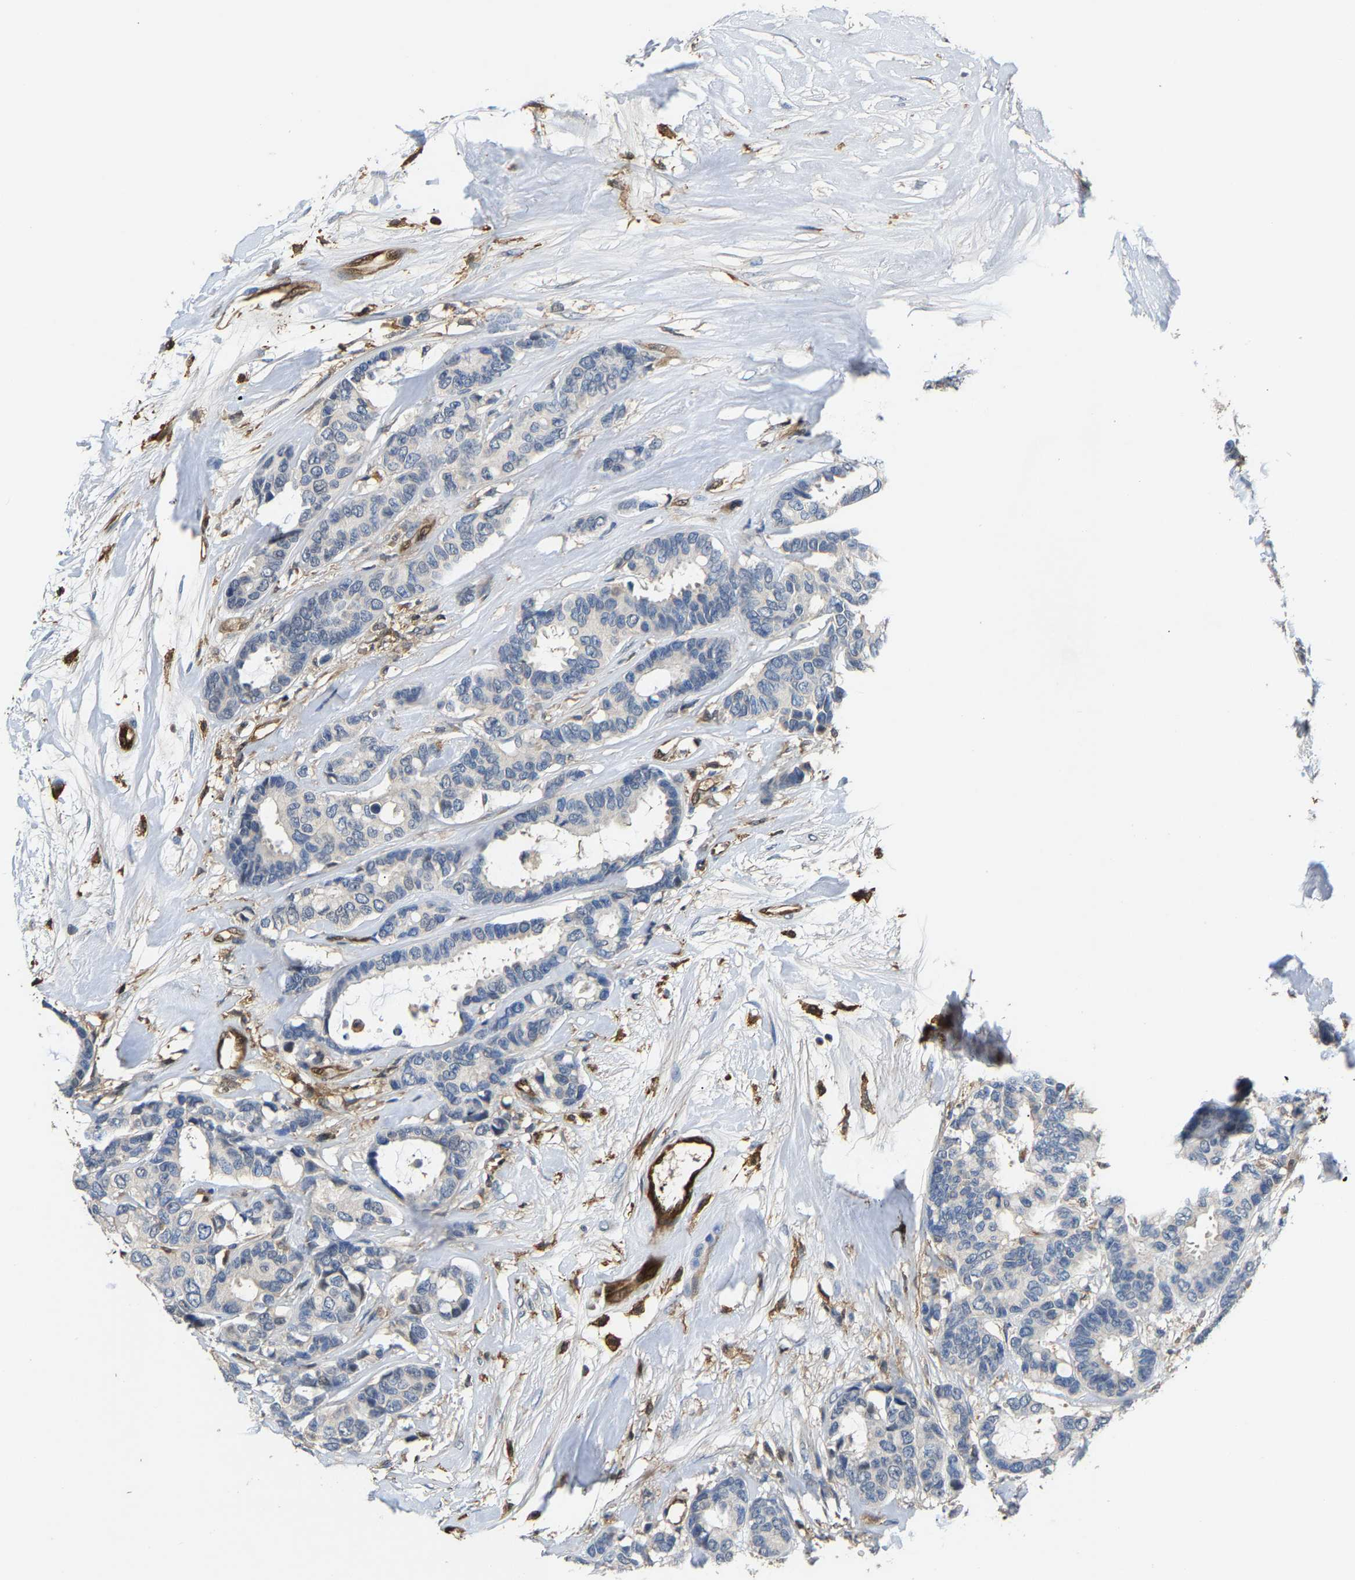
{"staining": {"intensity": "negative", "quantity": "none", "location": "none"}, "tissue": "breast cancer", "cell_type": "Tumor cells", "image_type": "cancer", "snomed": [{"axis": "morphology", "description": "Duct carcinoma"}, {"axis": "topography", "description": "Breast"}], "caption": "Histopathology image shows no significant protein expression in tumor cells of breast invasive ductal carcinoma.", "gene": "GIMAP7", "patient": {"sex": "female", "age": 87}}